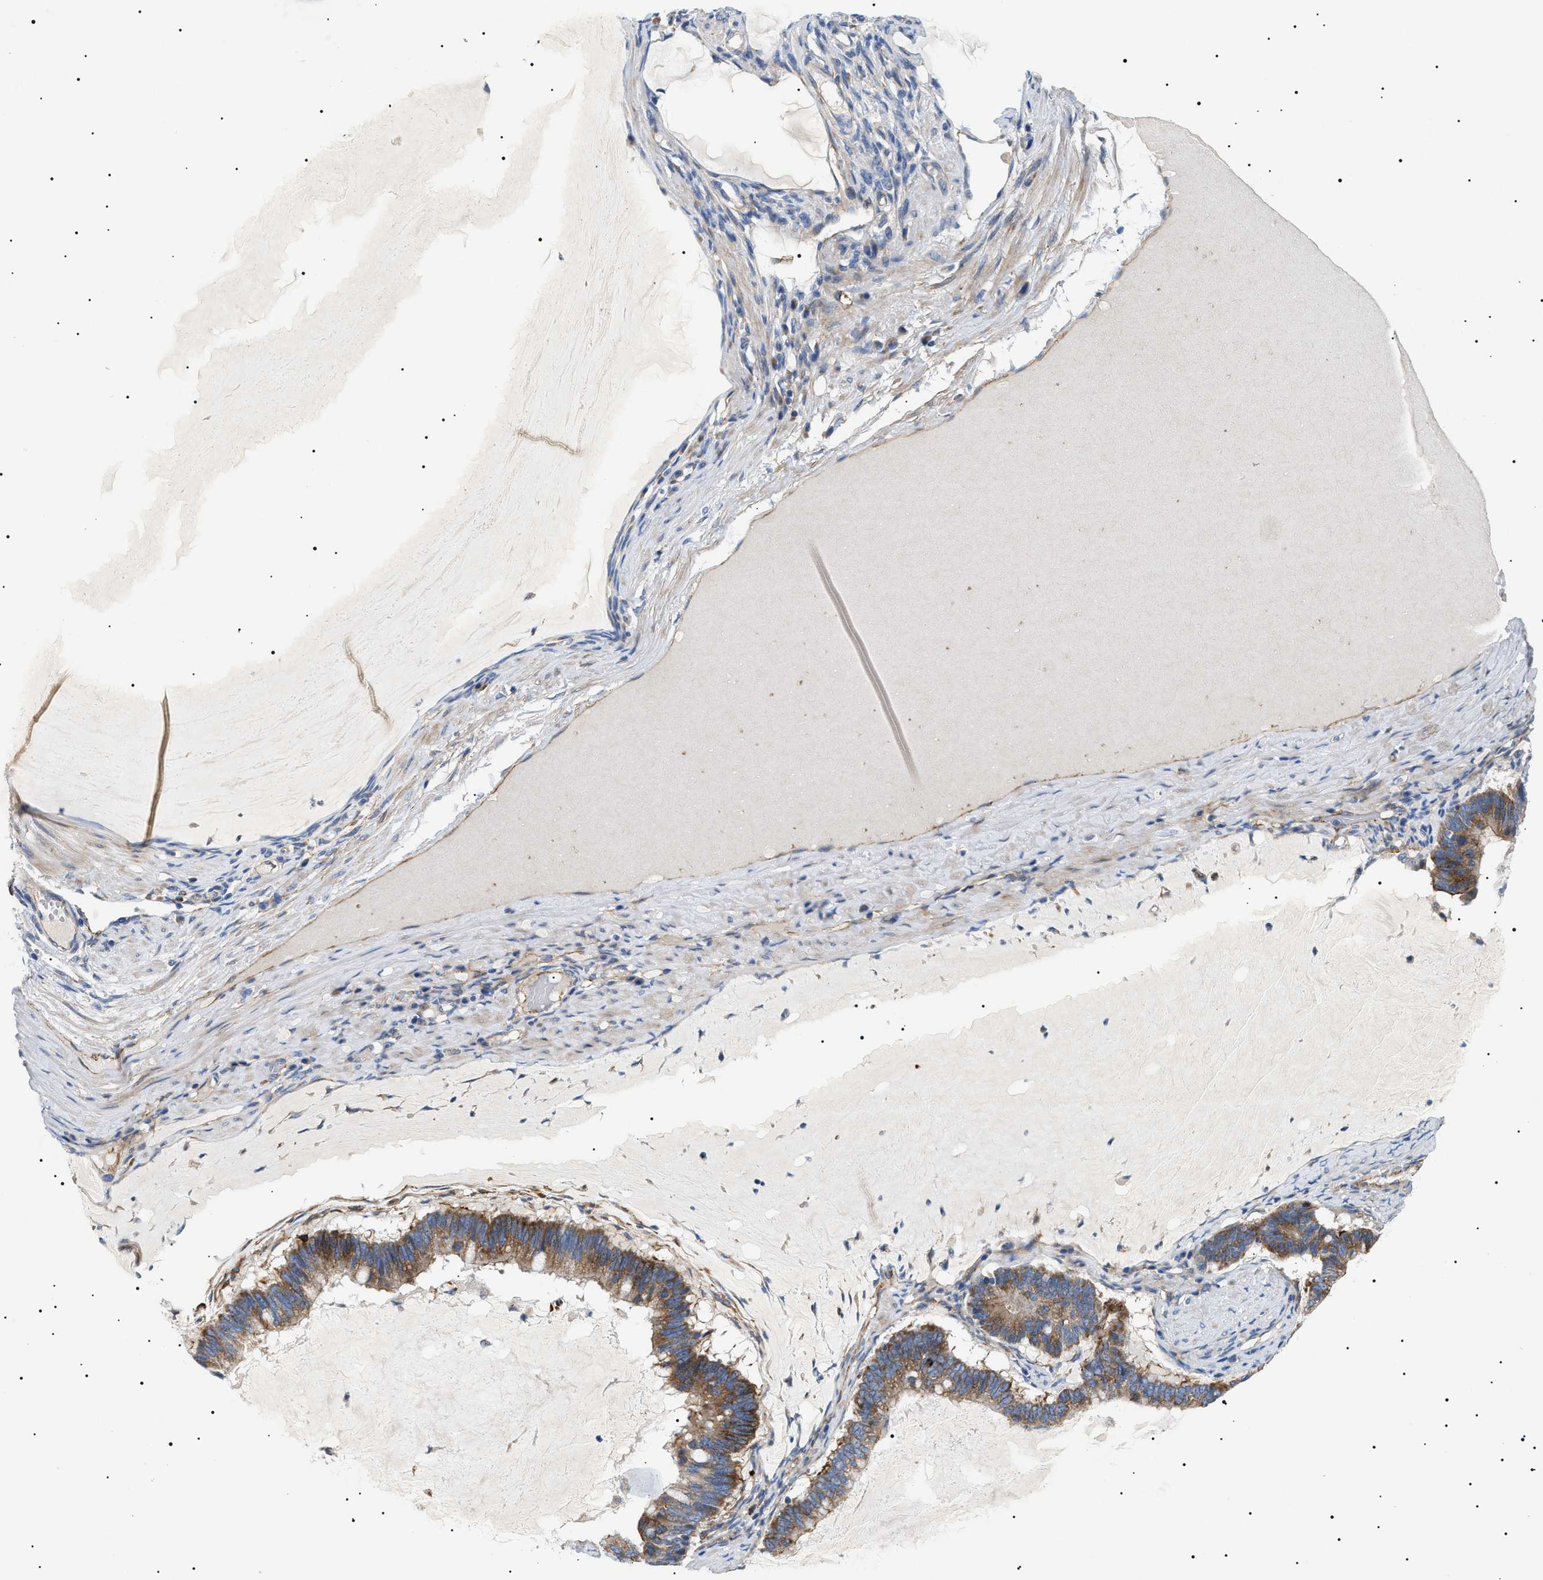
{"staining": {"intensity": "moderate", "quantity": ">75%", "location": "cytoplasmic/membranous"}, "tissue": "ovarian cancer", "cell_type": "Tumor cells", "image_type": "cancer", "snomed": [{"axis": "morphology", "description": "Cystadenocarcinoma, mucinous, NOS"}, {"axis": "topography", "description": "Ovary"}], "caption": "The immunohistochemical stain shows moderate cytoplasmic/membranous expression in tumor cells of mucinous cystadenocarcinoma (ovarian) tissue.", "gene": "TMEM222", "patient": {"sex": "female", "age": 61}}